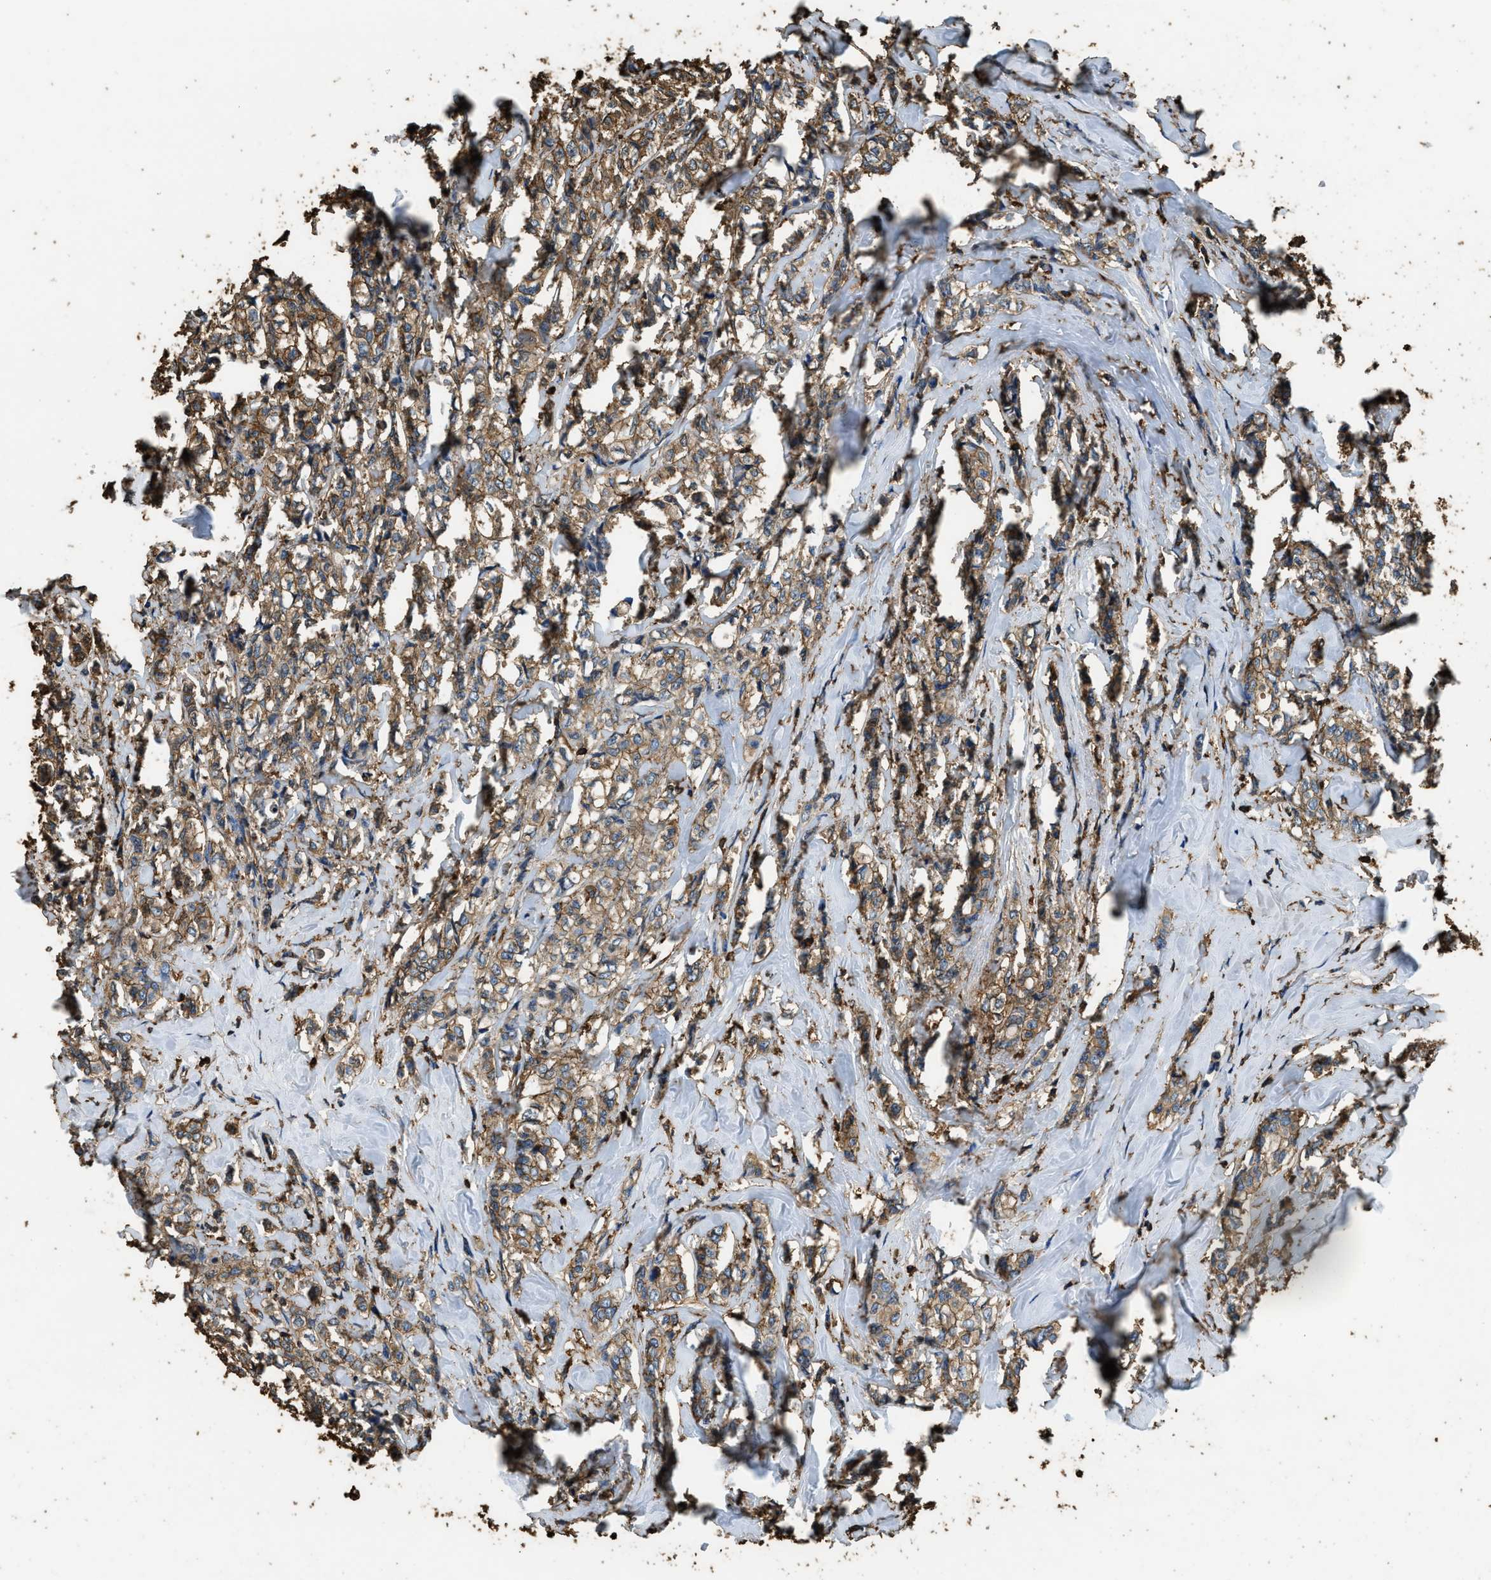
{"staining": {"intensity": "moderate", "quantity": ">75%", "location": "cytoplasmic/membranous"}, "tissue": "breast cancer", "cell_type": "Tumor cells", "image_type": "cancer", "snomed": [{"axis": "morphology", "description": "Lobular carcinoma"}, {"axis": "topography", "description": "Breast"}], "caption": "Moderate cytoplasmic/membranous expression is present in approximately >75% of tumor cells in breast cancer.", "gene": "ACCS", "patient": {"sex": "female", "age": 60}}